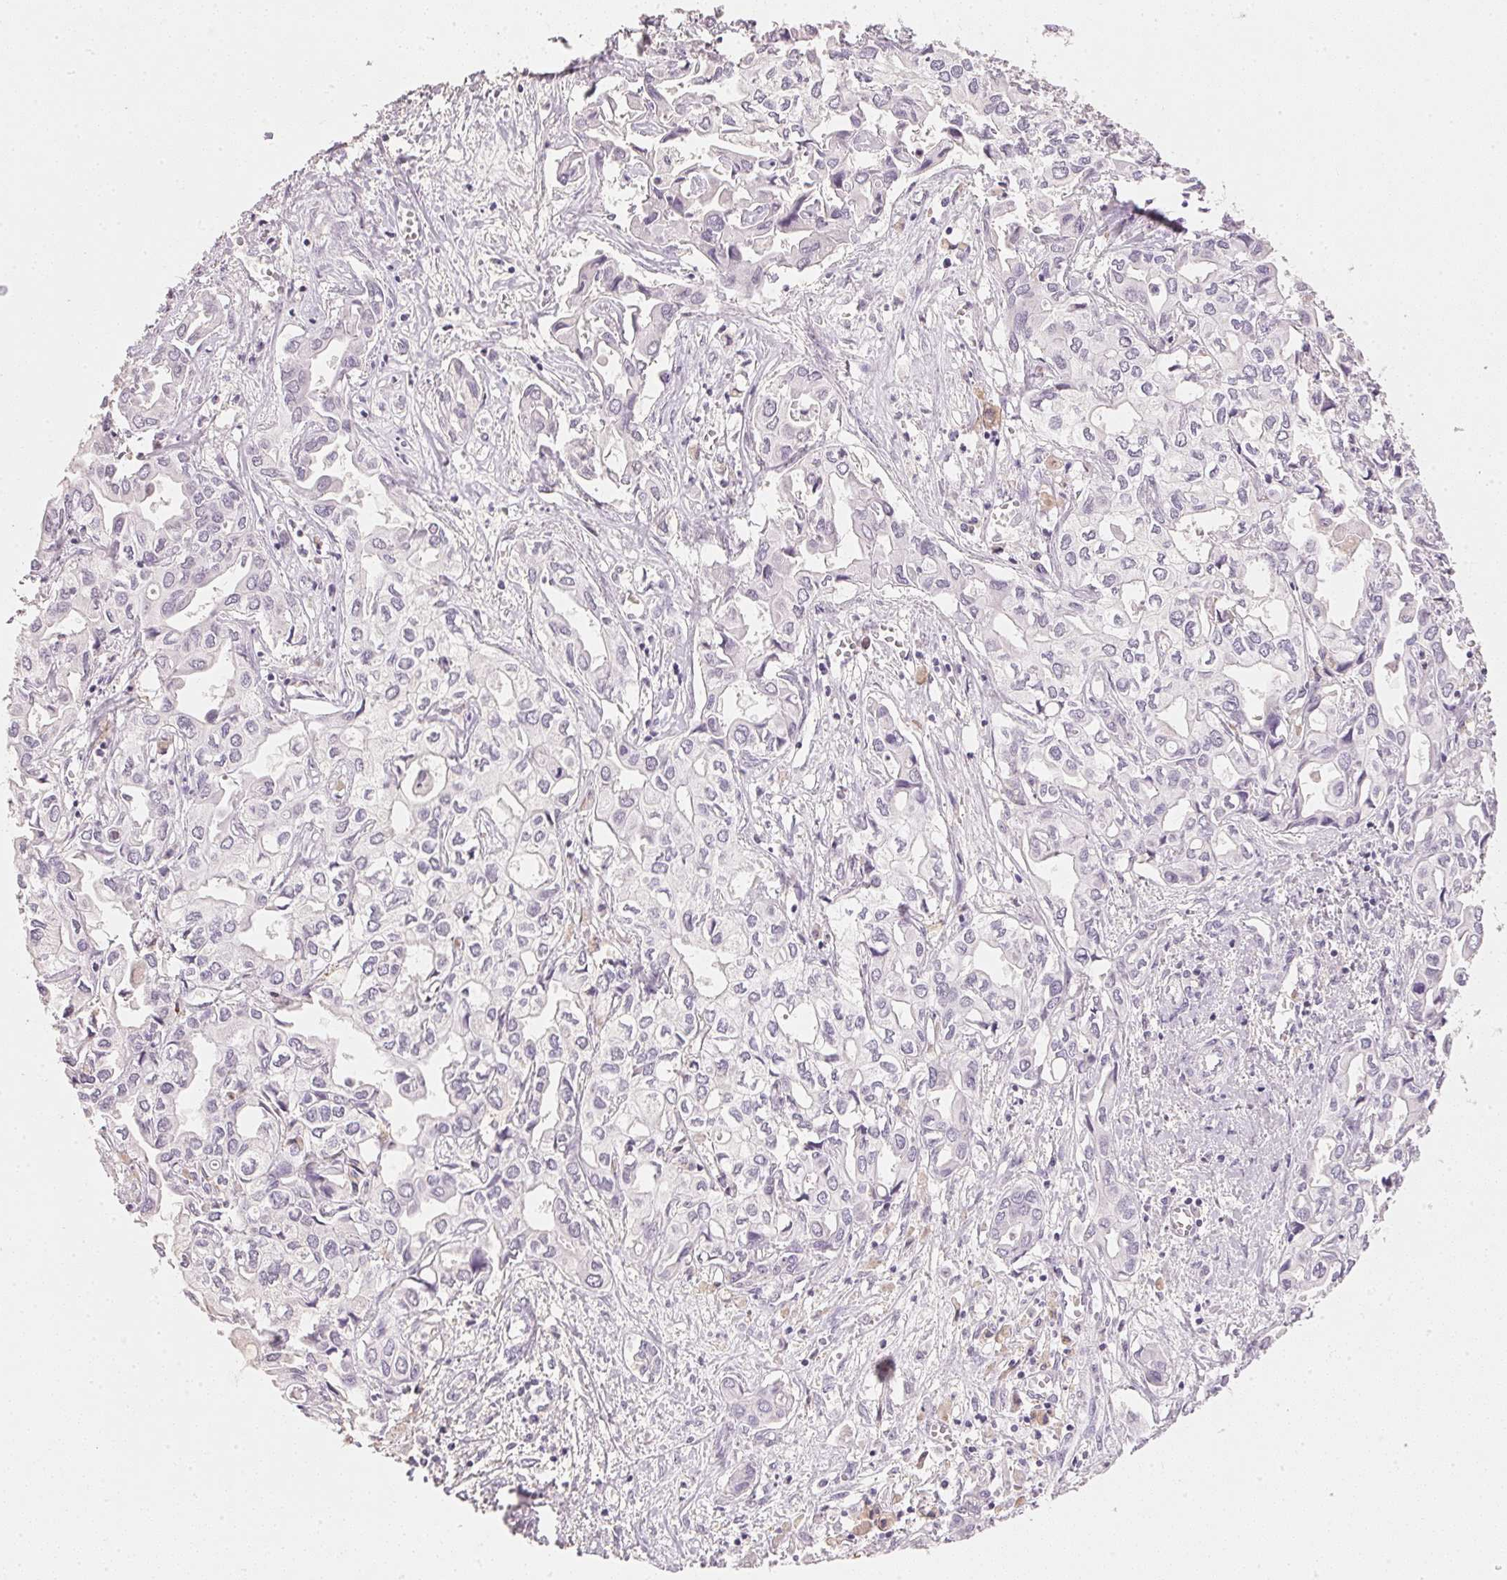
{"staining": {"intensity": "negative", "quantity": "none", "location": "none"}, "tissue": "liver cancer", "cell_type": "Tumor cells", "image_type": "cancer", "snomed": [{"axis": "morphology", "description": "Cholangiocarcinoma"}, {"axis": "topography", "description": "Liver"}], "caption": "Liver cancer (cholangiocarcinoma) was stained to show a protein in brown. There is no significant expression in tumor cells.", "gene": "IGFBP1", "patient": {"sex": "female", "age": 64}}